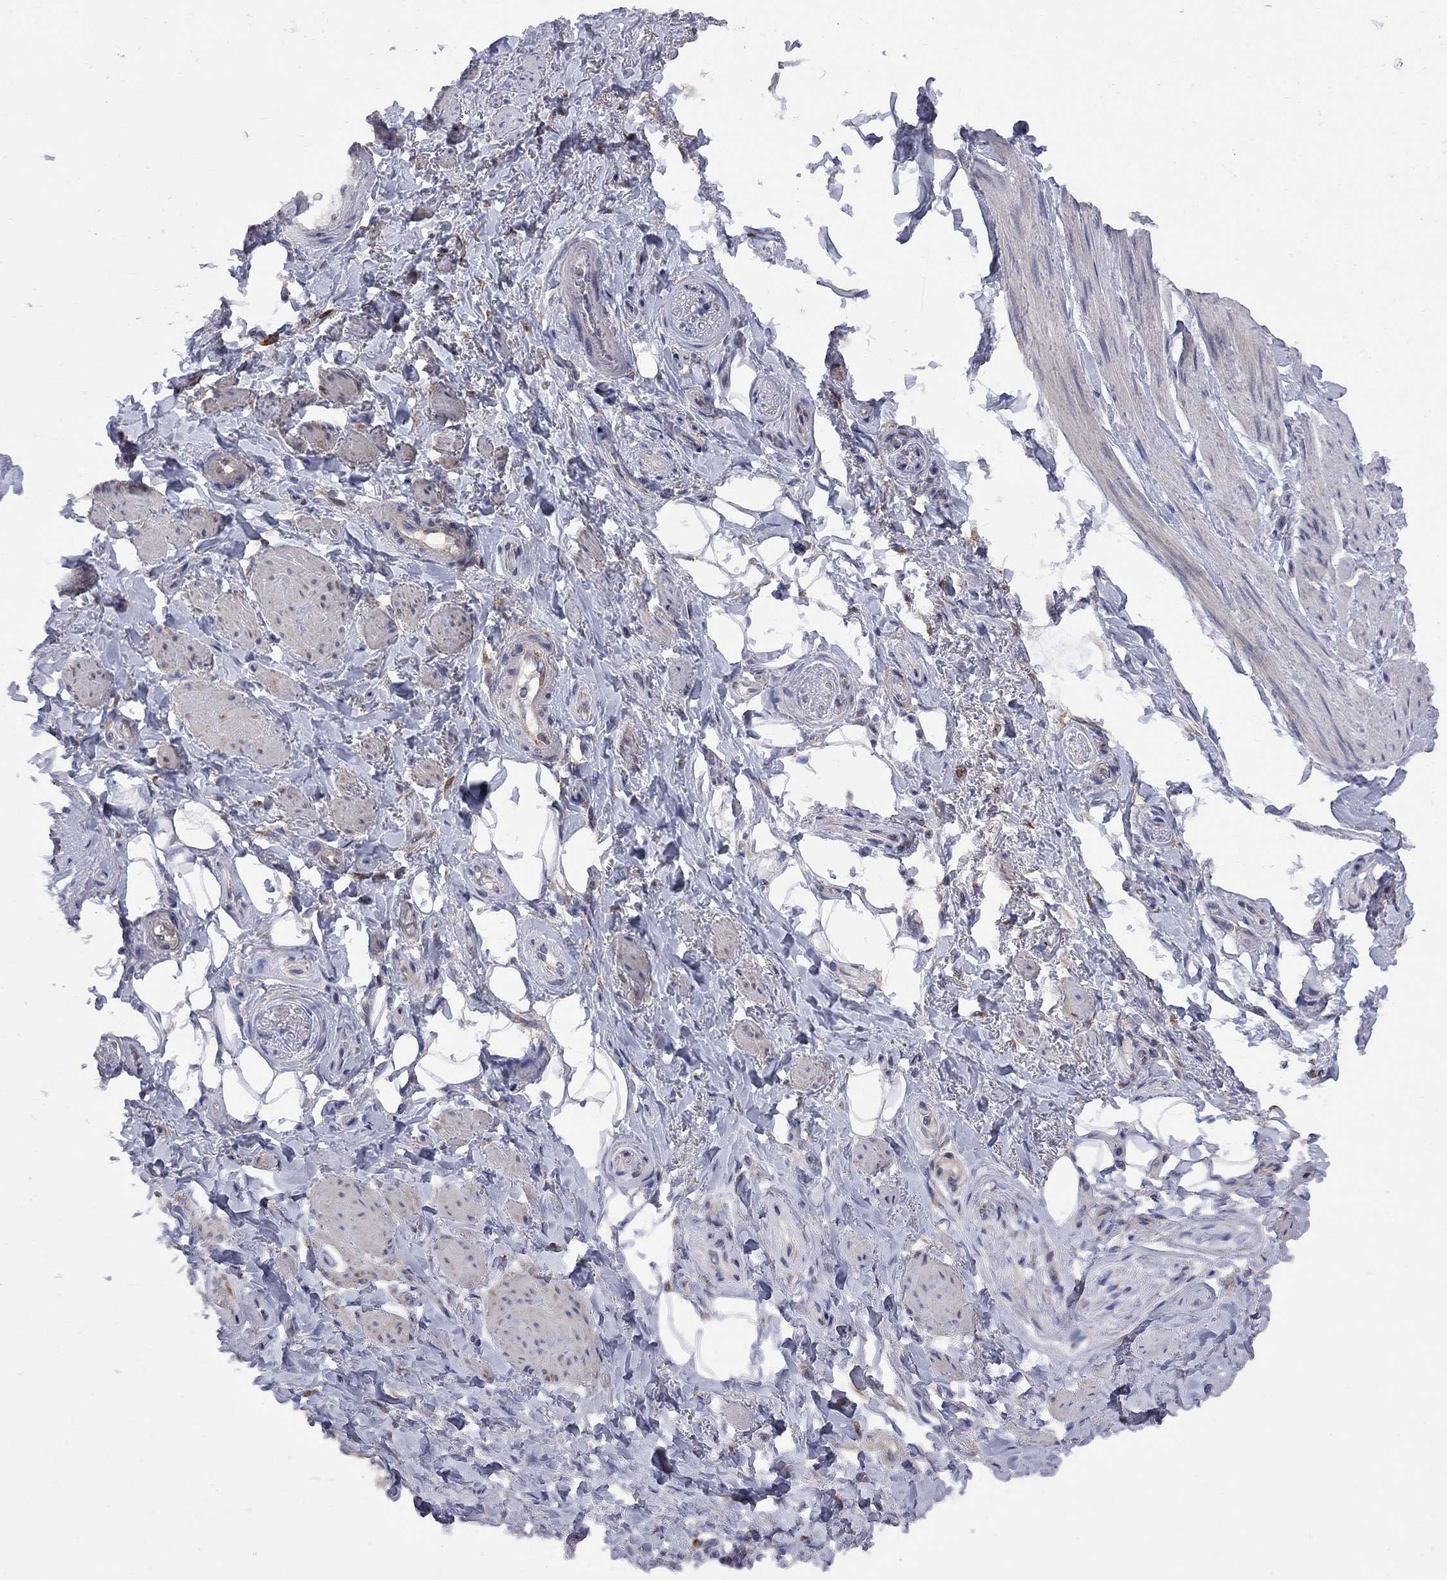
{"staining": {"intensity": "negative", "quantity": "none", "location": "none"}, "tissue": "adipose tissue", "cell_type": "Adipocytes", "image_type": "normal", "snomed": [{"axis": "morphology", "description": "Normal tissue, NOS"}, {"axis": "topography", "description": "Skeletal muscle"}, {"axis": "topography", "description": "Anal"}, {"axis": "topography", "description": "Peripheral nerve tissue"}], "caption": "This is an immunohistochemistry photomicrograph of unremarkable human adipose tissue. There is no staining in adipocytes.", "gene": "MTHFR", "patient": {"sex": "male", "age": 53}}